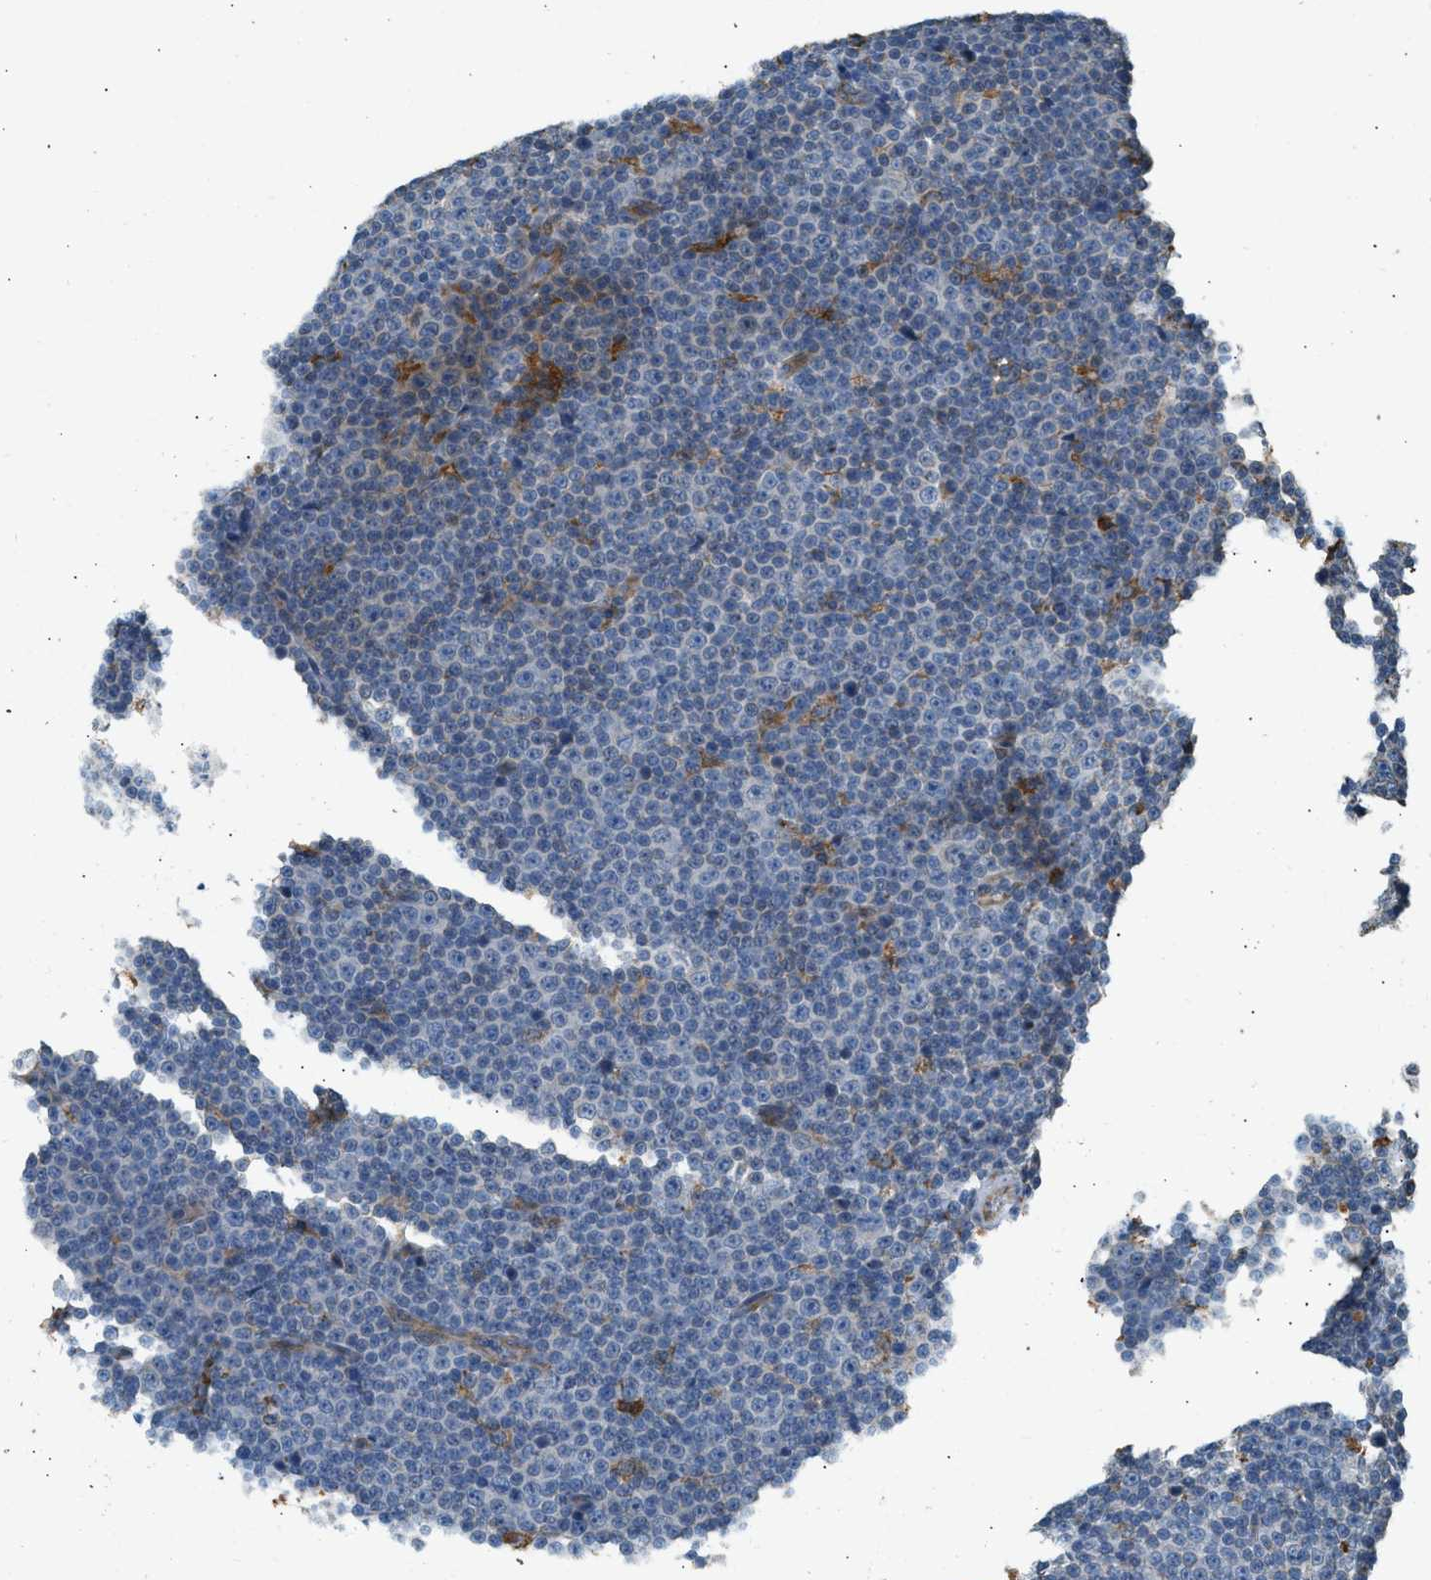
{"staining": {"intensity": "negative", "quantity": "none", "location": "none"}, "tissue": "lymphoma", "cell_type": "Tumor cells", "image_type": "cancer", "snomed": [{"axis": "morphology", "description": "Malignant lymphoma, non-Hodgkin's type, Low grade"}, {"axis": "topography", "description": "Lymph node"}], "caption": "Tumor cells are negative for brown protein staining in malignant lymphoma, non-Hodgkin's type (low-grade).", "gene": "CTSB", "patient": {"sex": "female", "age": 67}}